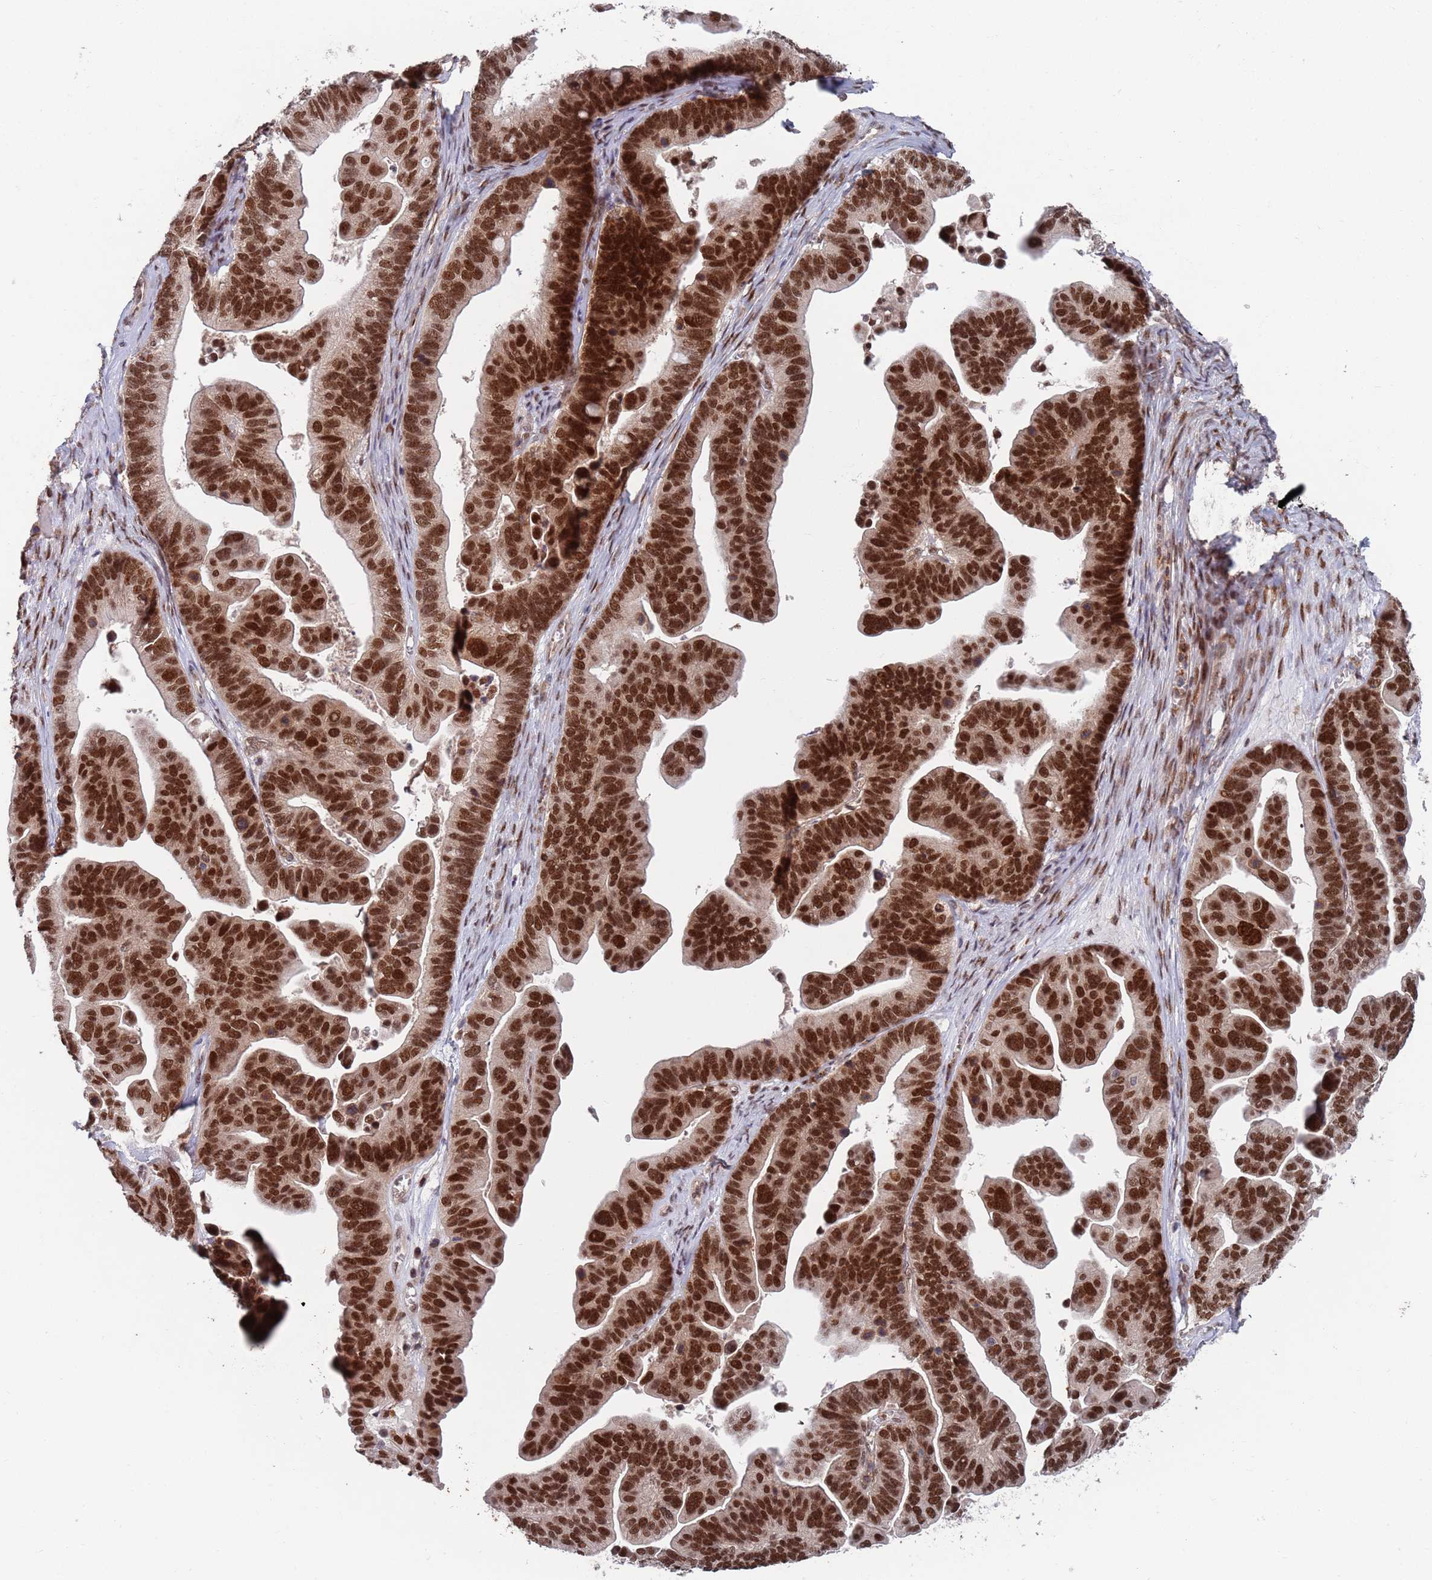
{"staining": {"intensity": "strong", "quantity": ">75%", "location": "nuclear"}, "tissue": "ovarian cancer", "cell_type": "Tumor cells", "image_type": "cancer", "snomed": [{"axis": "morphology", "description": "Cystadenocarcinoma, serous, NOS"}, {"axis": "topography", "description": "Ovary"}], "caption": "Serous cystadenocarcinoma (ovarian) stained with immunohistochemistry (IHC) shows strong nuclear staining in about >75% of tumor cells.", "gene": "RPP25", "patient": {"sex": "female", "age": 56}}